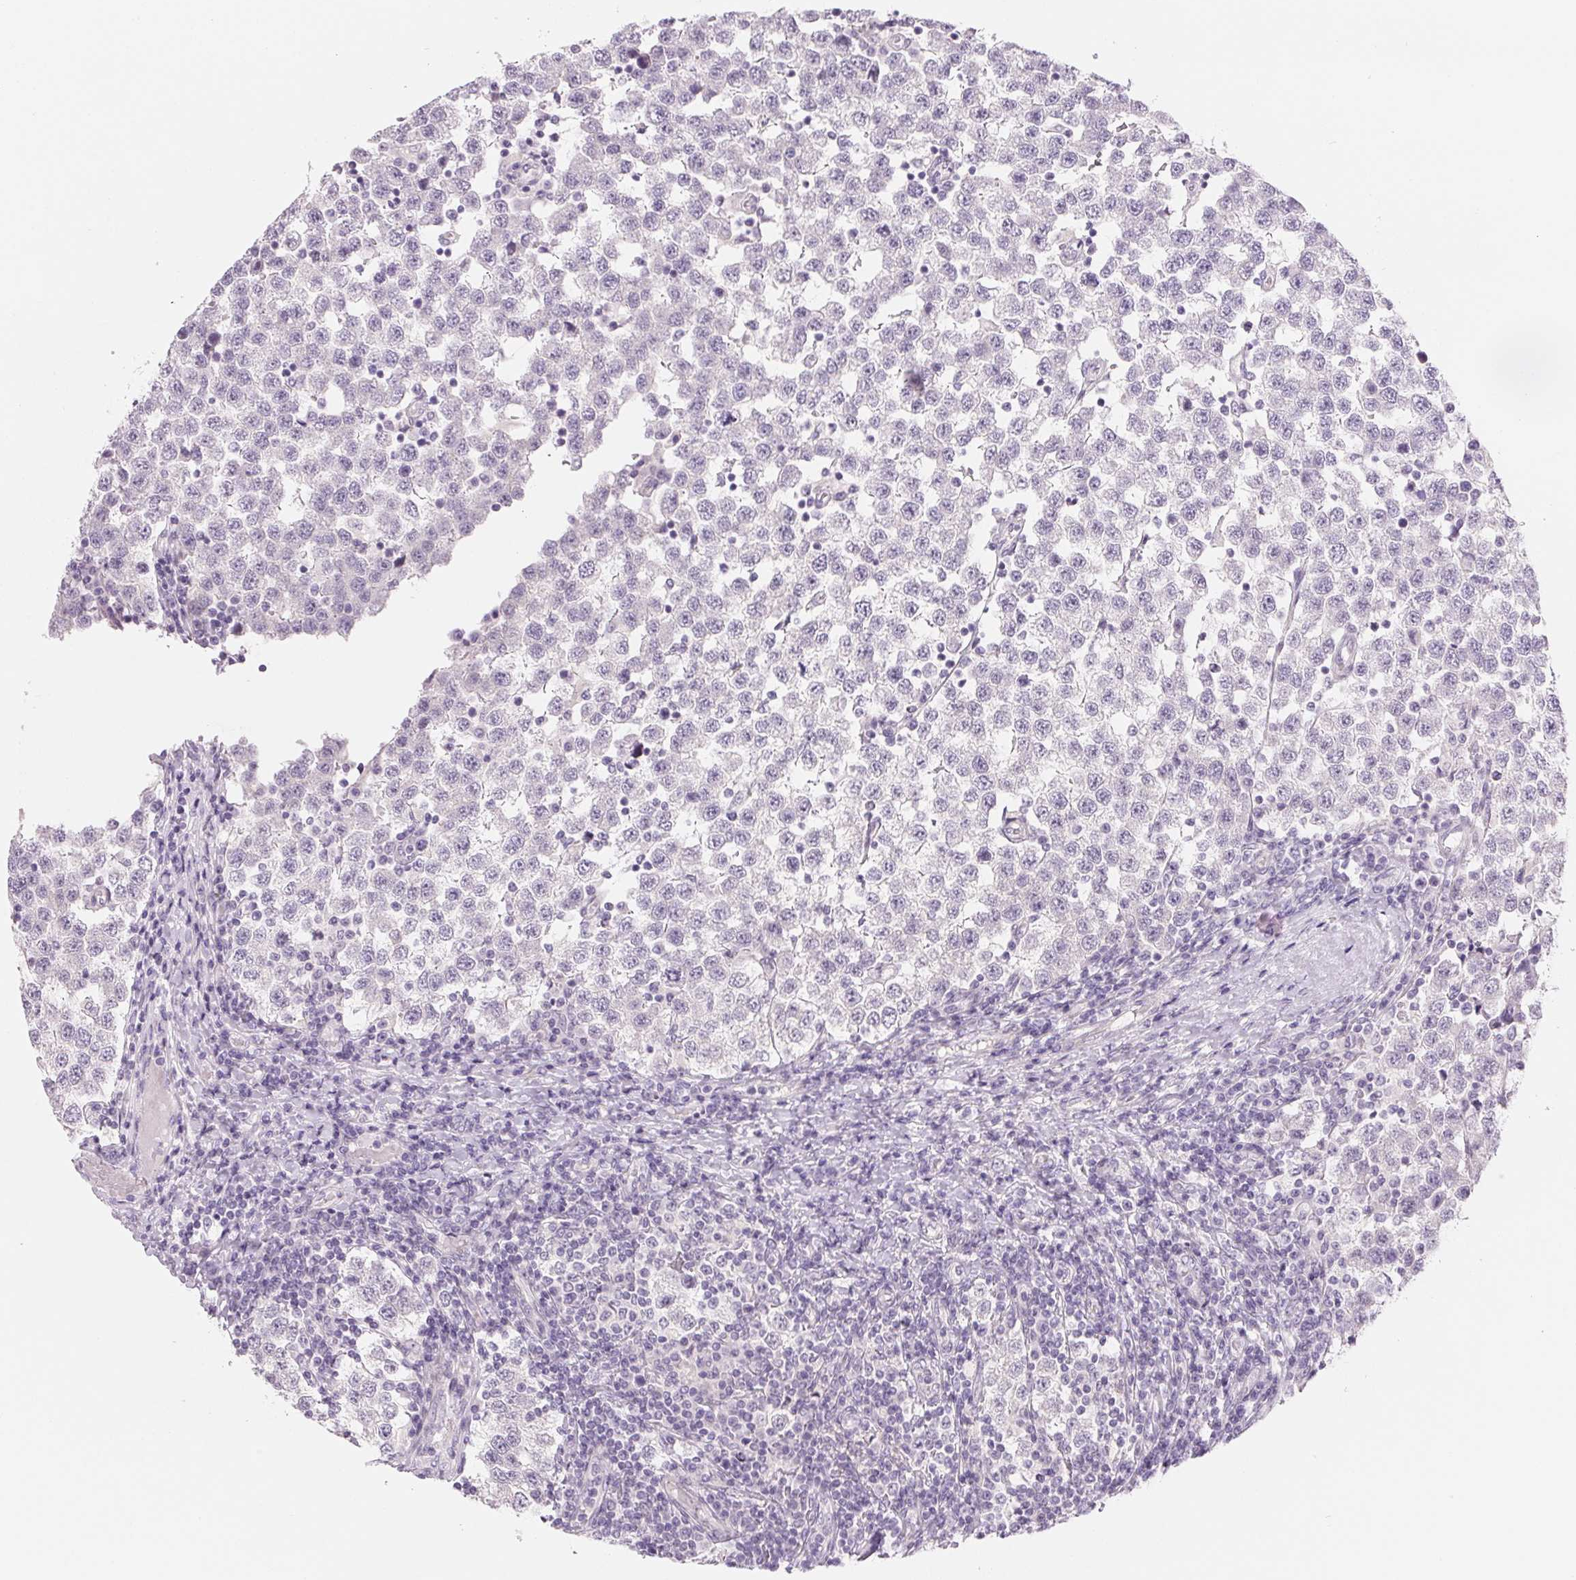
{"staining": {"intensity": "negative", "quantity": "none", "location": "none"}, "tissue": "testis cancer", "cell_type": "Tumor cells", "image_type": "cancer", "snomed": [{"axis": "morphology", "description": "Seminoma, NOS"}, {"axis": "topography", "description": "Testis"}], "caption": "An IHC image of testis seminoma is shown. There is no staining in tumor cells of testis seminoma. (Brightfield microscopy of DAB immunohistochemistry (IHC) at high magnification).", "gene": "CCDC168", "patient": {"sex": "male", "age": 34}}